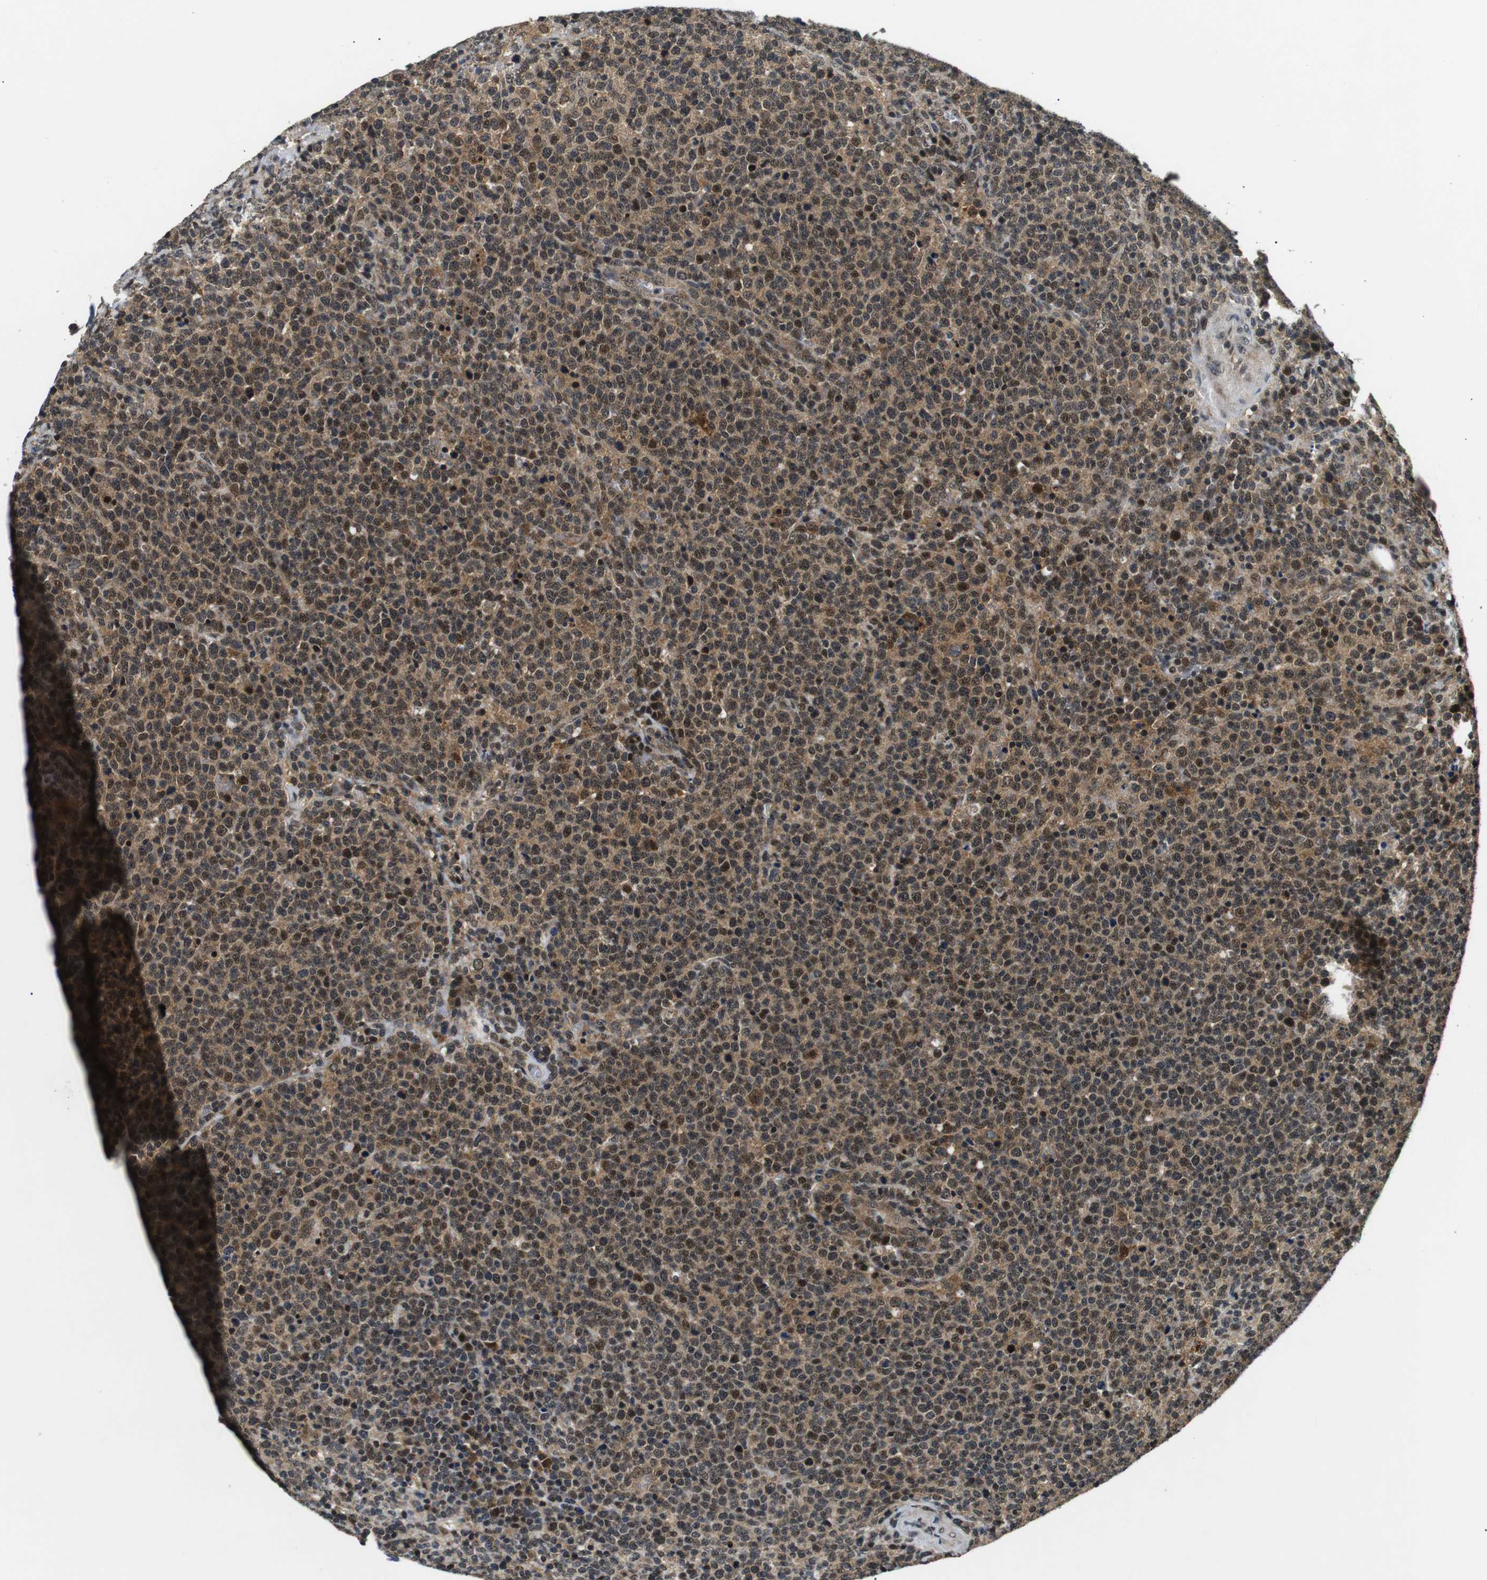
{"staining": {"intensity": "moderate", "quantity": ">75%", "location": "cytoplasmic/membranous,nuclear"}, "tissue": "lymphoma", "cell_type": "Tumor cells", "image_type": "cancer", "snomed": [{"axis": "morphology", "description": "Malignant lymphoma, non-Hodgkin's type, High grade"}, {"axis": "topography", "description": "Lymph node"}], "caption": "Immunohistochemistry (IHC) (DAB (3,3'-diaminobenzidine)) staining of human high-grade malignant lymphoma, non-Hodgkin's type shows moderate cytoplasmic/membranous and nuclear protein positivity in approximately >75% of tumor cells.", "gene": "SKP1", "patient": {"sex": "male", "age": 61}}